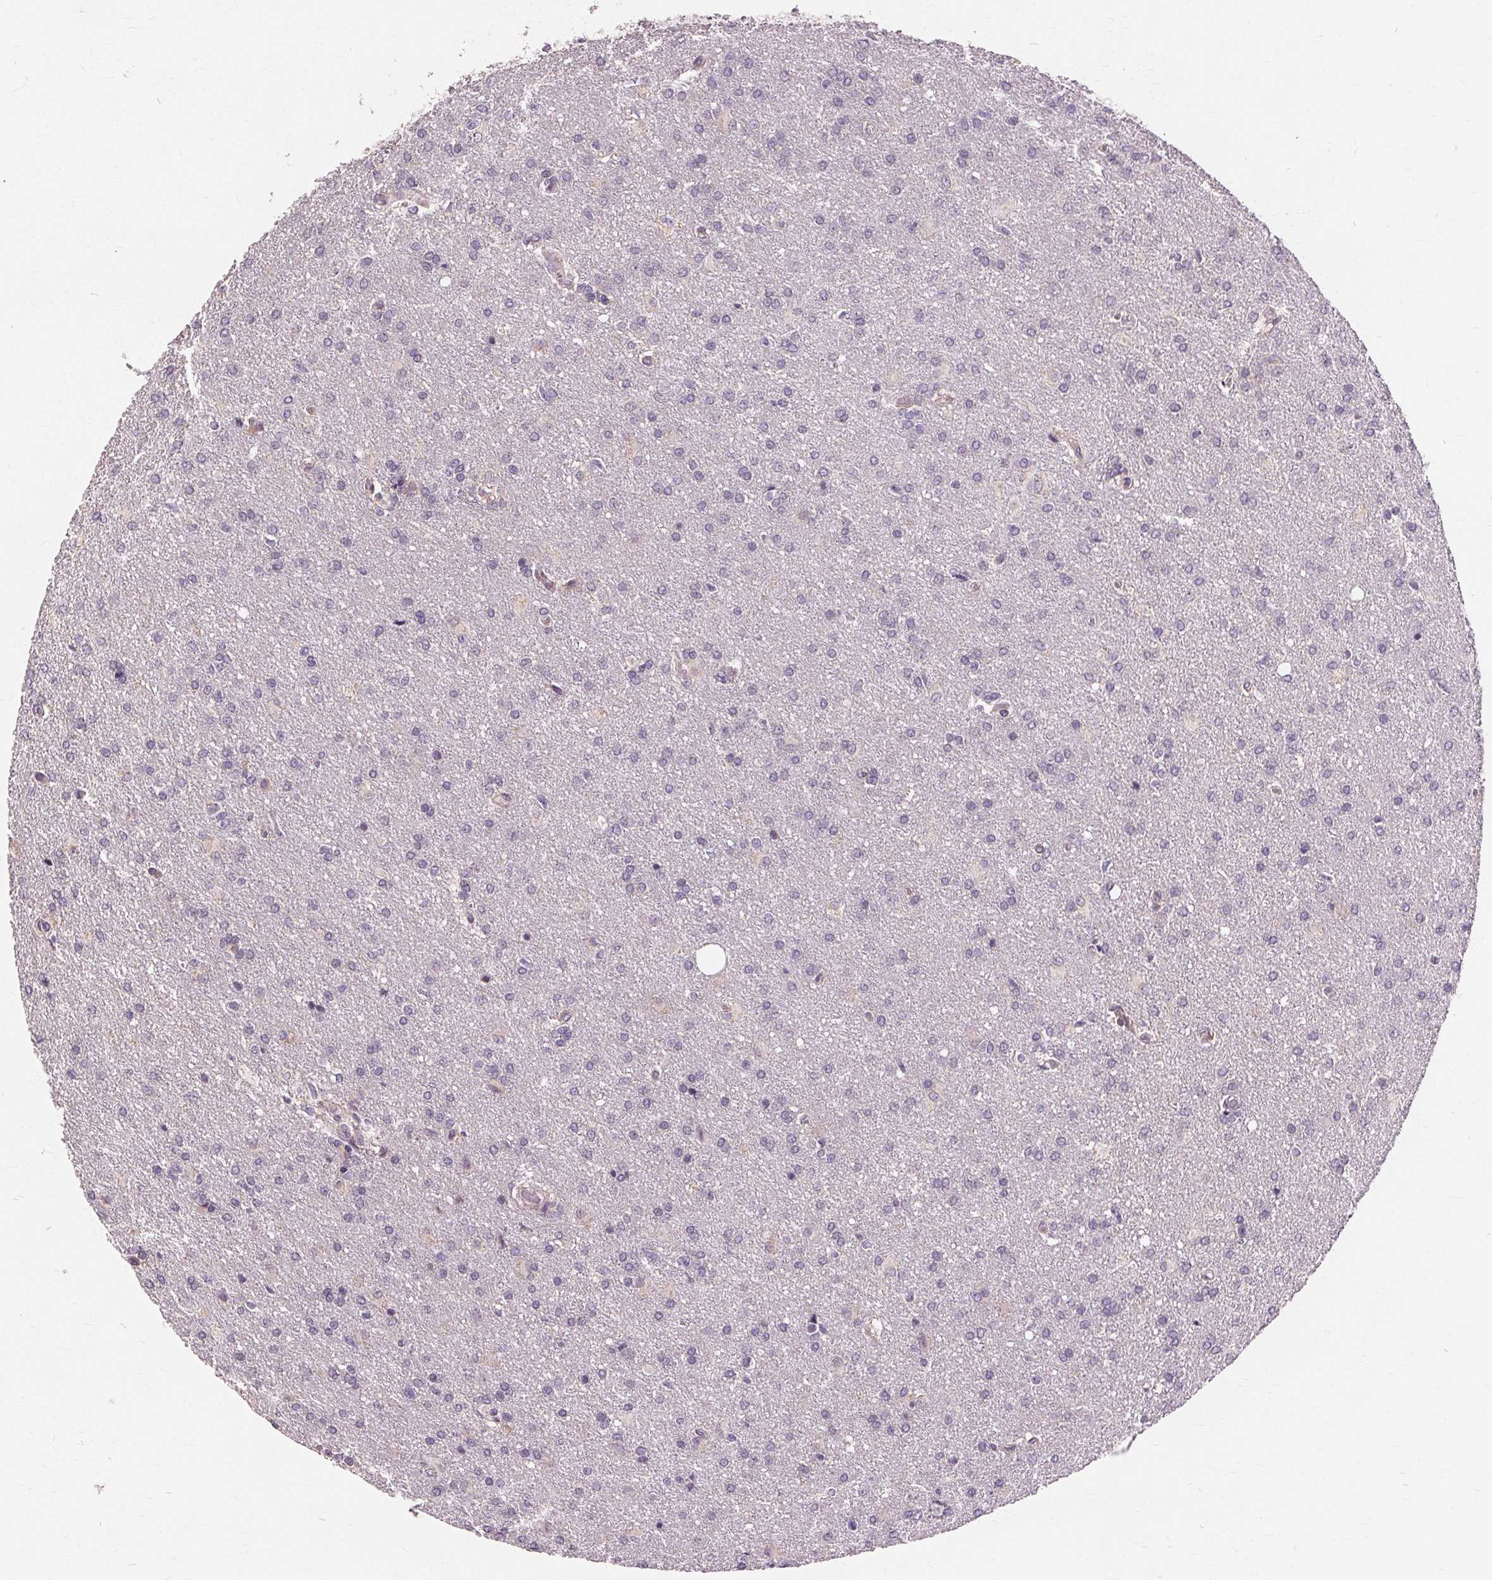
{"staining": {"intensity": "negative", "quantity": "none", "location": "none"}, "tissue": "glioma", "cell_type": "Tumor cells", "image_type": "cancer", "snomed": [{"axis": "morphology", "description": "Glioma, malignant, High grade"}, {"axis": "topography", "description": "Brain"}], "caption": "Malignant glioma (high-grade) was stained to show a protein in brown. There is no significant expression in tumor cells.", "gene": "SIGLEC6", "patient": {"sex": "male", "age": 68}}